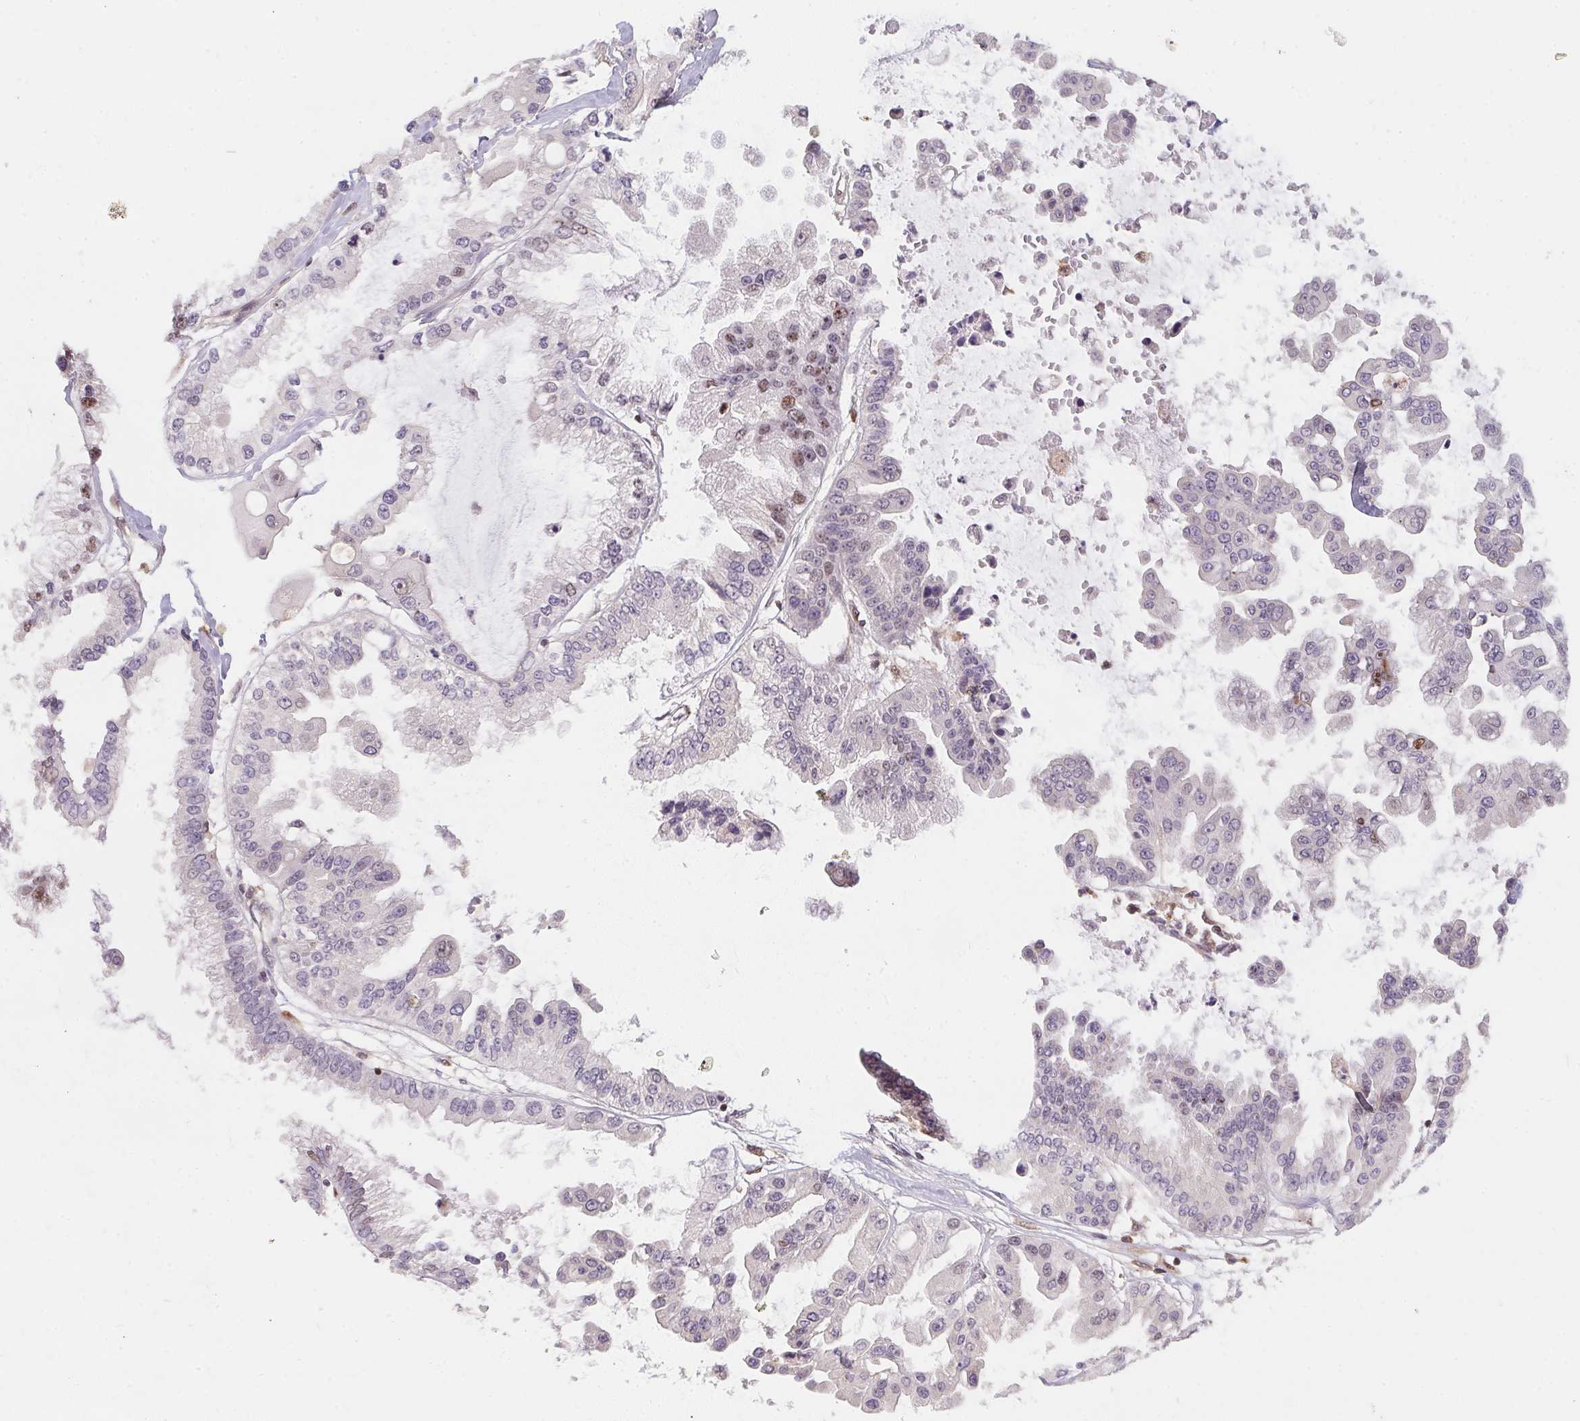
{"staining": {"intensity": "weak", "quantity": "<25%", "location": "nuclear"}, "tissue": "ovarian cancer", "cell_type": "Tumor cells", "image_type": "cancer", "snomed": [{"axis": "morphology", "description": "Cystadenocarcinoma, serous, NOS"}, {"axis": "topography", "description": "Ovary"}], "caption": "Tumor cells are negative for brown protein staining in ovarian cancer.", "gene": "ANKRD13A", "patient": {"sex": "female", "age": 56}}